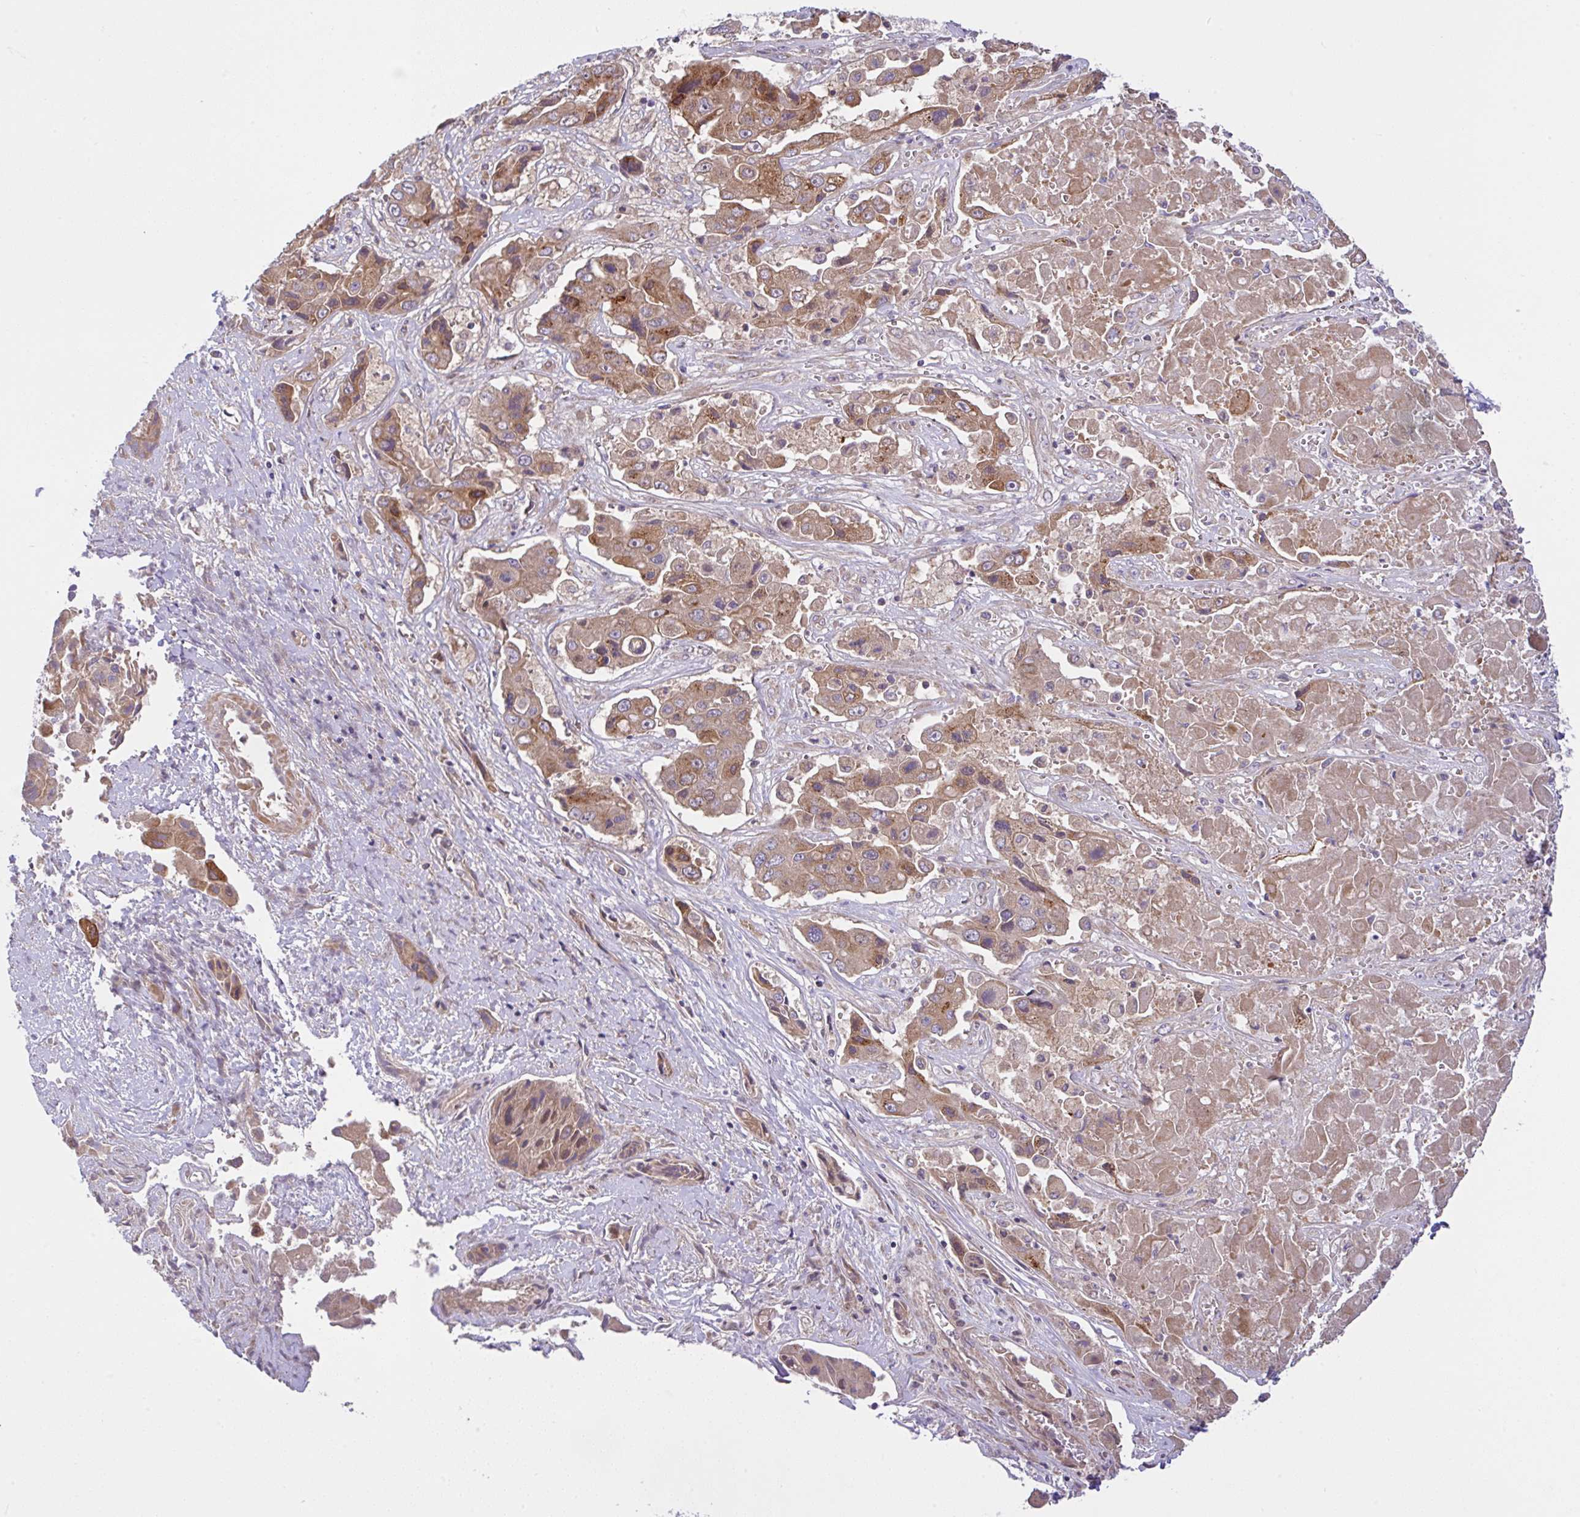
{"staining": {"intensity": "moderate", "quantity": ">75%", "location": "cytoplasmic/membranous"}, "tissue": "liver cancer", "cell_type": "Tumor cells", "image_type": "cancer", "snomed": [{"axis": "morphology", "description": "Cholangiocarcinoma"}, {"axis": "topography", "description": "Liver"}], "caption": "Liver cholangiocarcinoma was stained to show a protein in brown. There is medium levels of moderate cytoplasmic/membranous expression in about >75% of tumor cells.", "gene": "UBE4A", "patient": {"sex": "male", "age": 67}}